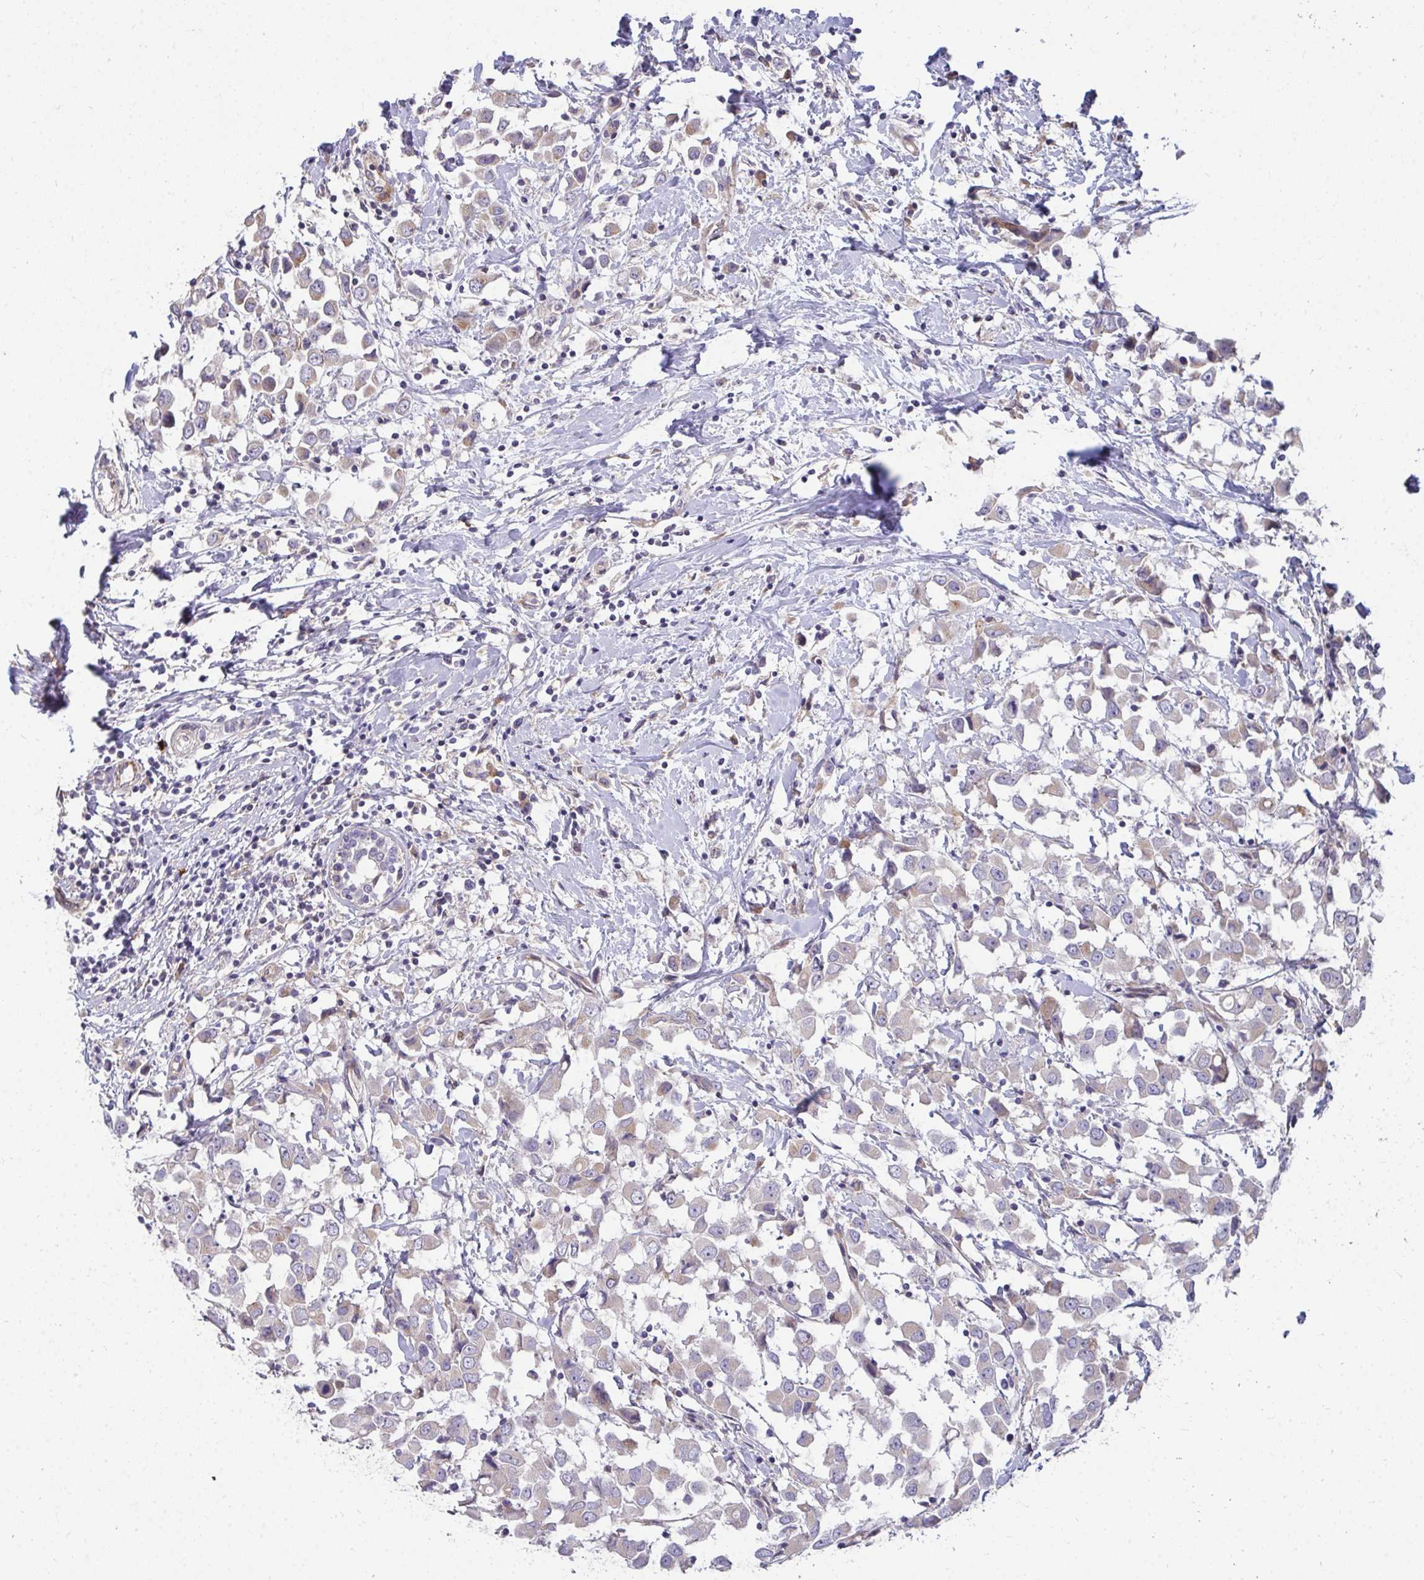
{"staining": {"intensity": "weak", "quantity": "25%-75%", "location": "cytoplasmic/membranous"}, "tissue": "breast cancer", "cell_type": "Tumor cells", "image_type": "cancer", "snomed": [{"axis": "morphology", "description": "Duct carcinoma"}, {"axis": "topography", "description": "Breast"}], "caption": "Human breast infiltrating ductal carcinoma stained for a protein (brown) reveals weak cytoplasmic/membranous positive expression in about 25%-75% of tumor cells.", "gene": "SH2D1B", "patient": {"sex": "female", "age": 61}}